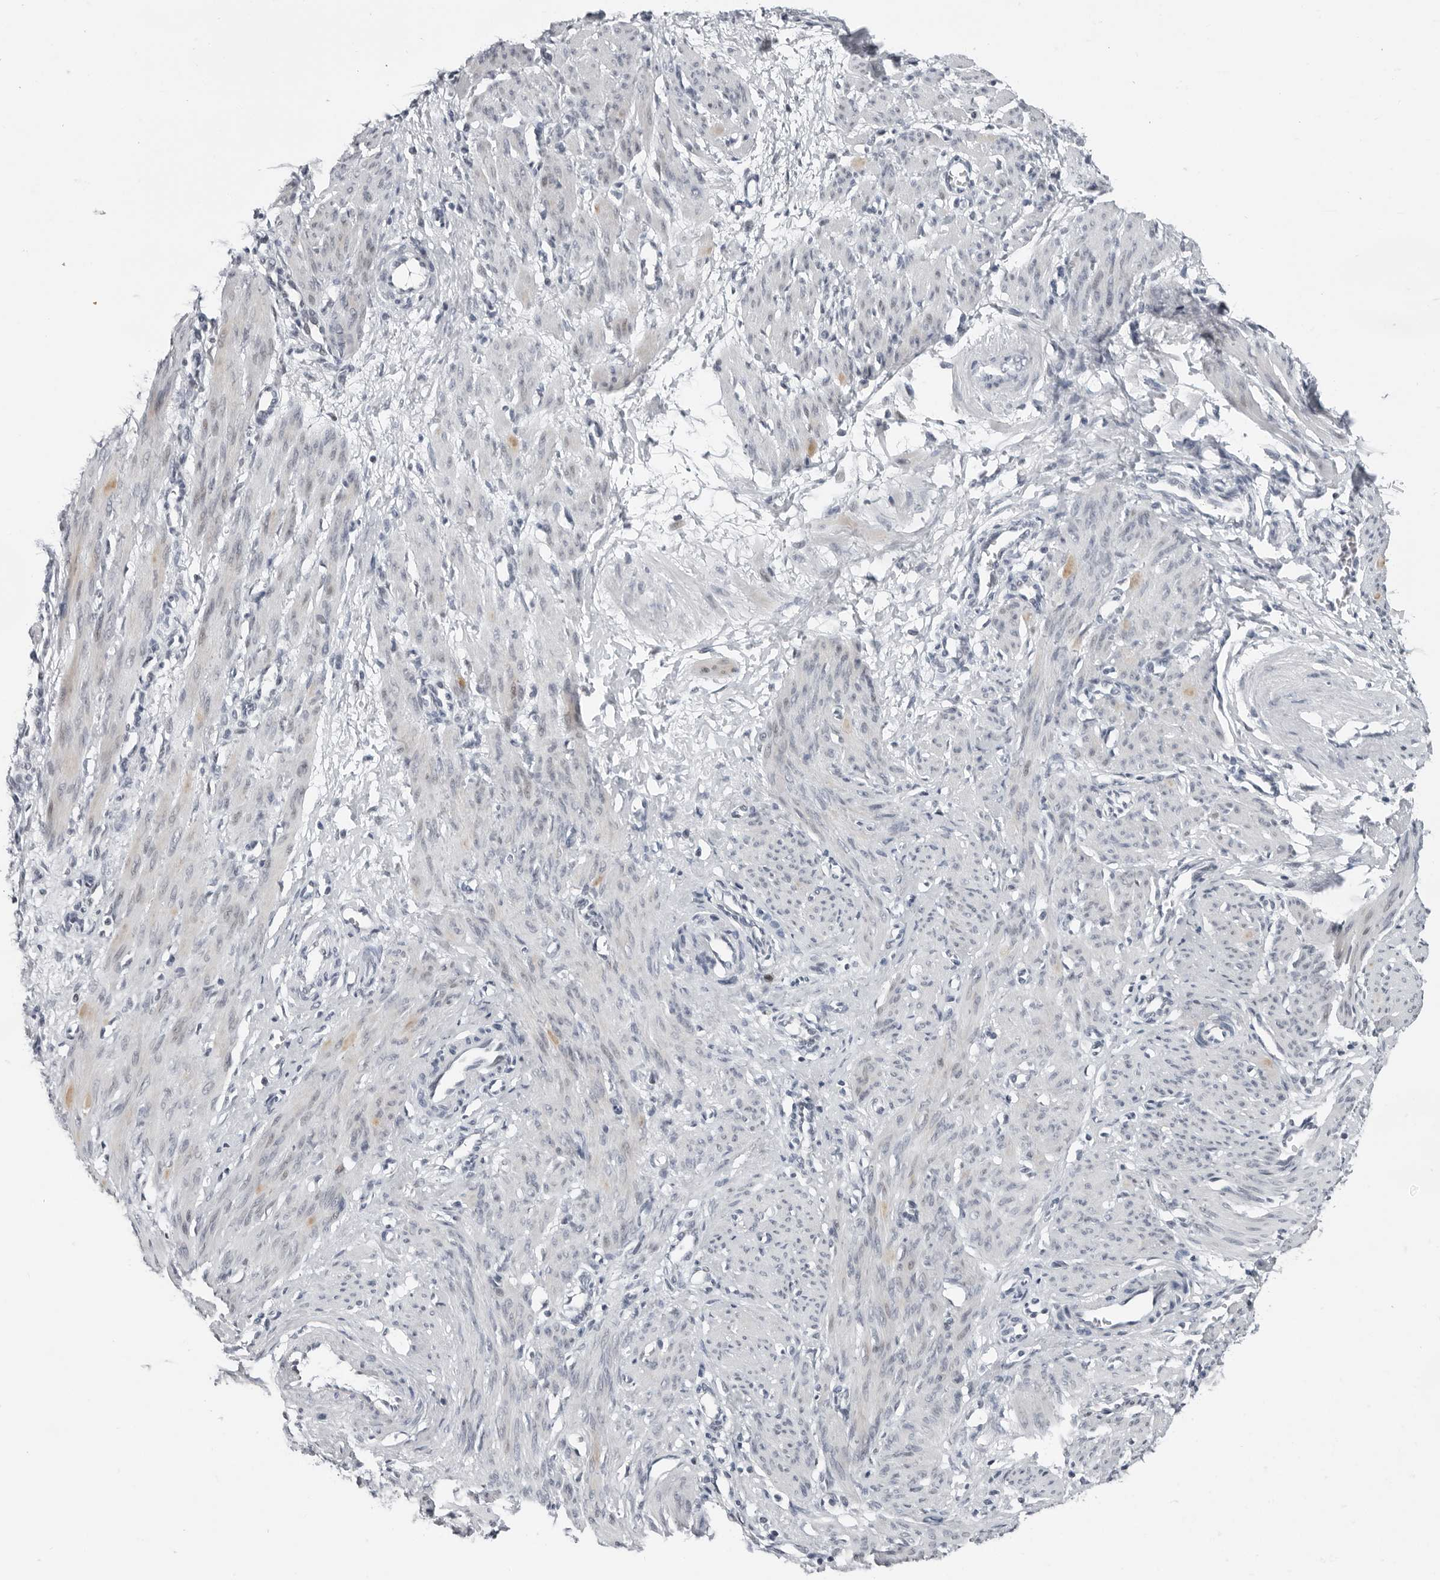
{"staining": {"intensity": "negative", "quantity": "none", "location": "none"}, "tissue": "smooth muscle", "cell_type": "Smooth muscle cells", "image_type": "normal", "snomed": [{"axis": "morphology", "description": "Normal tissue, NOS"}, {"axis": "topography", "description": "Endometrium"}], "caption": "DAB immunohistochemical staining of unremarkable human smooth muscle displays no significant expression in smooth muscle cells.", "gene": "PPP1R42", "patient": {"sex": "female", "age": 33}}